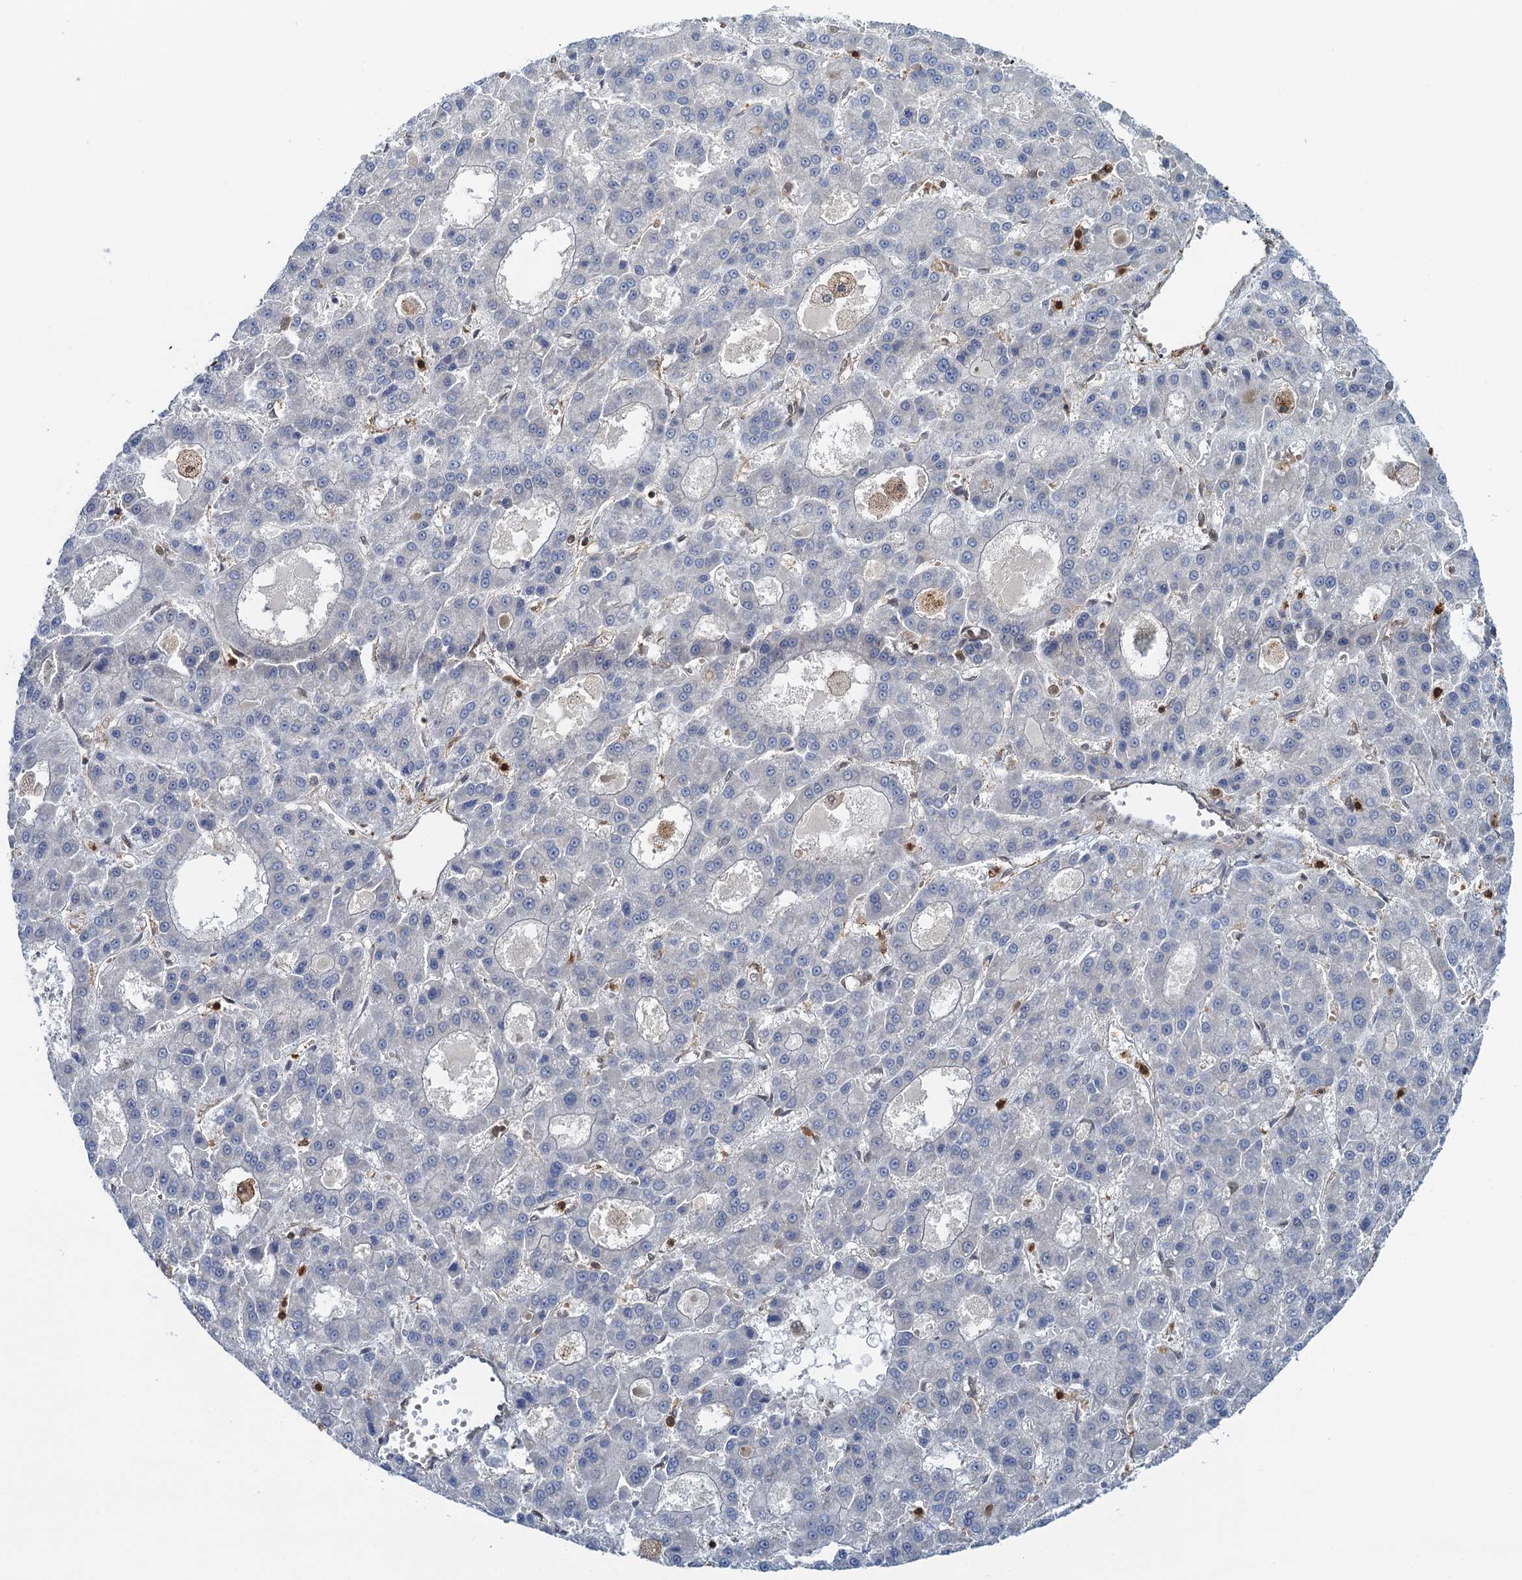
{"staining": {"intensity": "negative", "quantity": "none", "location": "none"}, "tissue": "liver cancer", "cell_type": "Tumor cells", "image_type": "cancer", "snomed": [{"axis": "morphology", "description": "Carcinoma, Hepatocellular, NOS"}, {"axis": "topography", "description": "Liver"}], "caption": "A micrograph of human liver hepatocellular carcinoma is negative for staining in tumor cells.", "gene": "ZNF609", "patient": {"sex": "male", "age": 70}}